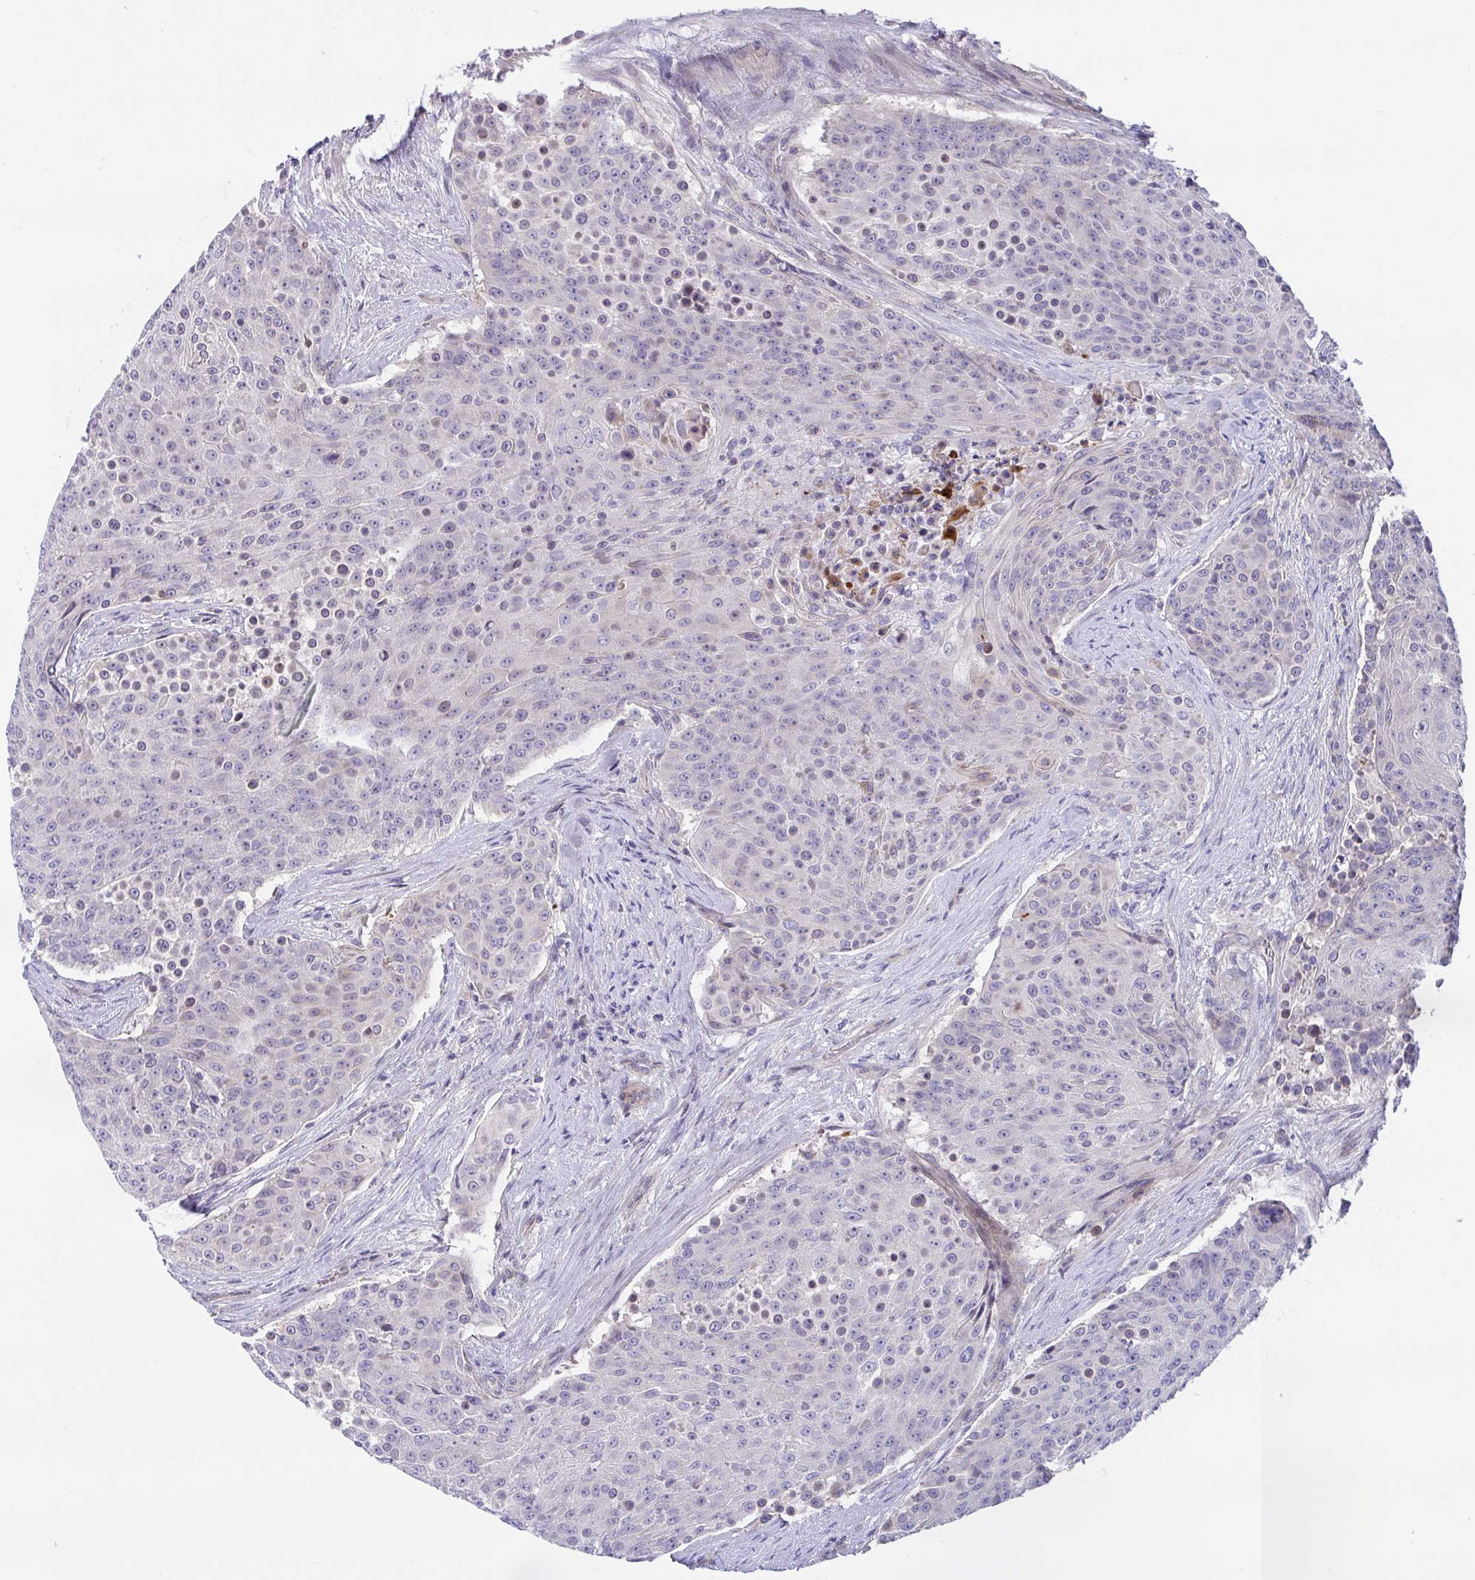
{"staining": {"intensity": "negative", "quantity": "none", "location": "none"}, "tissue": "urothelial cancer", "cell_type": "Tumor cells", "image_type": "cancer", "snomed": [{"axis": "morphology", "description": "Urothelial carcinoma, High grade"}, {"axis": "topography", "description": "Urinary bladder"}], "caption": "Tumor cells are negative for protein expression in human urothelial cancer. (DAB (3,3'-diaminobenzidine) immunohistochemistry, high magnification).", "gene": "RHOXF1", "patient": {"sex": "female", "age": 63}}